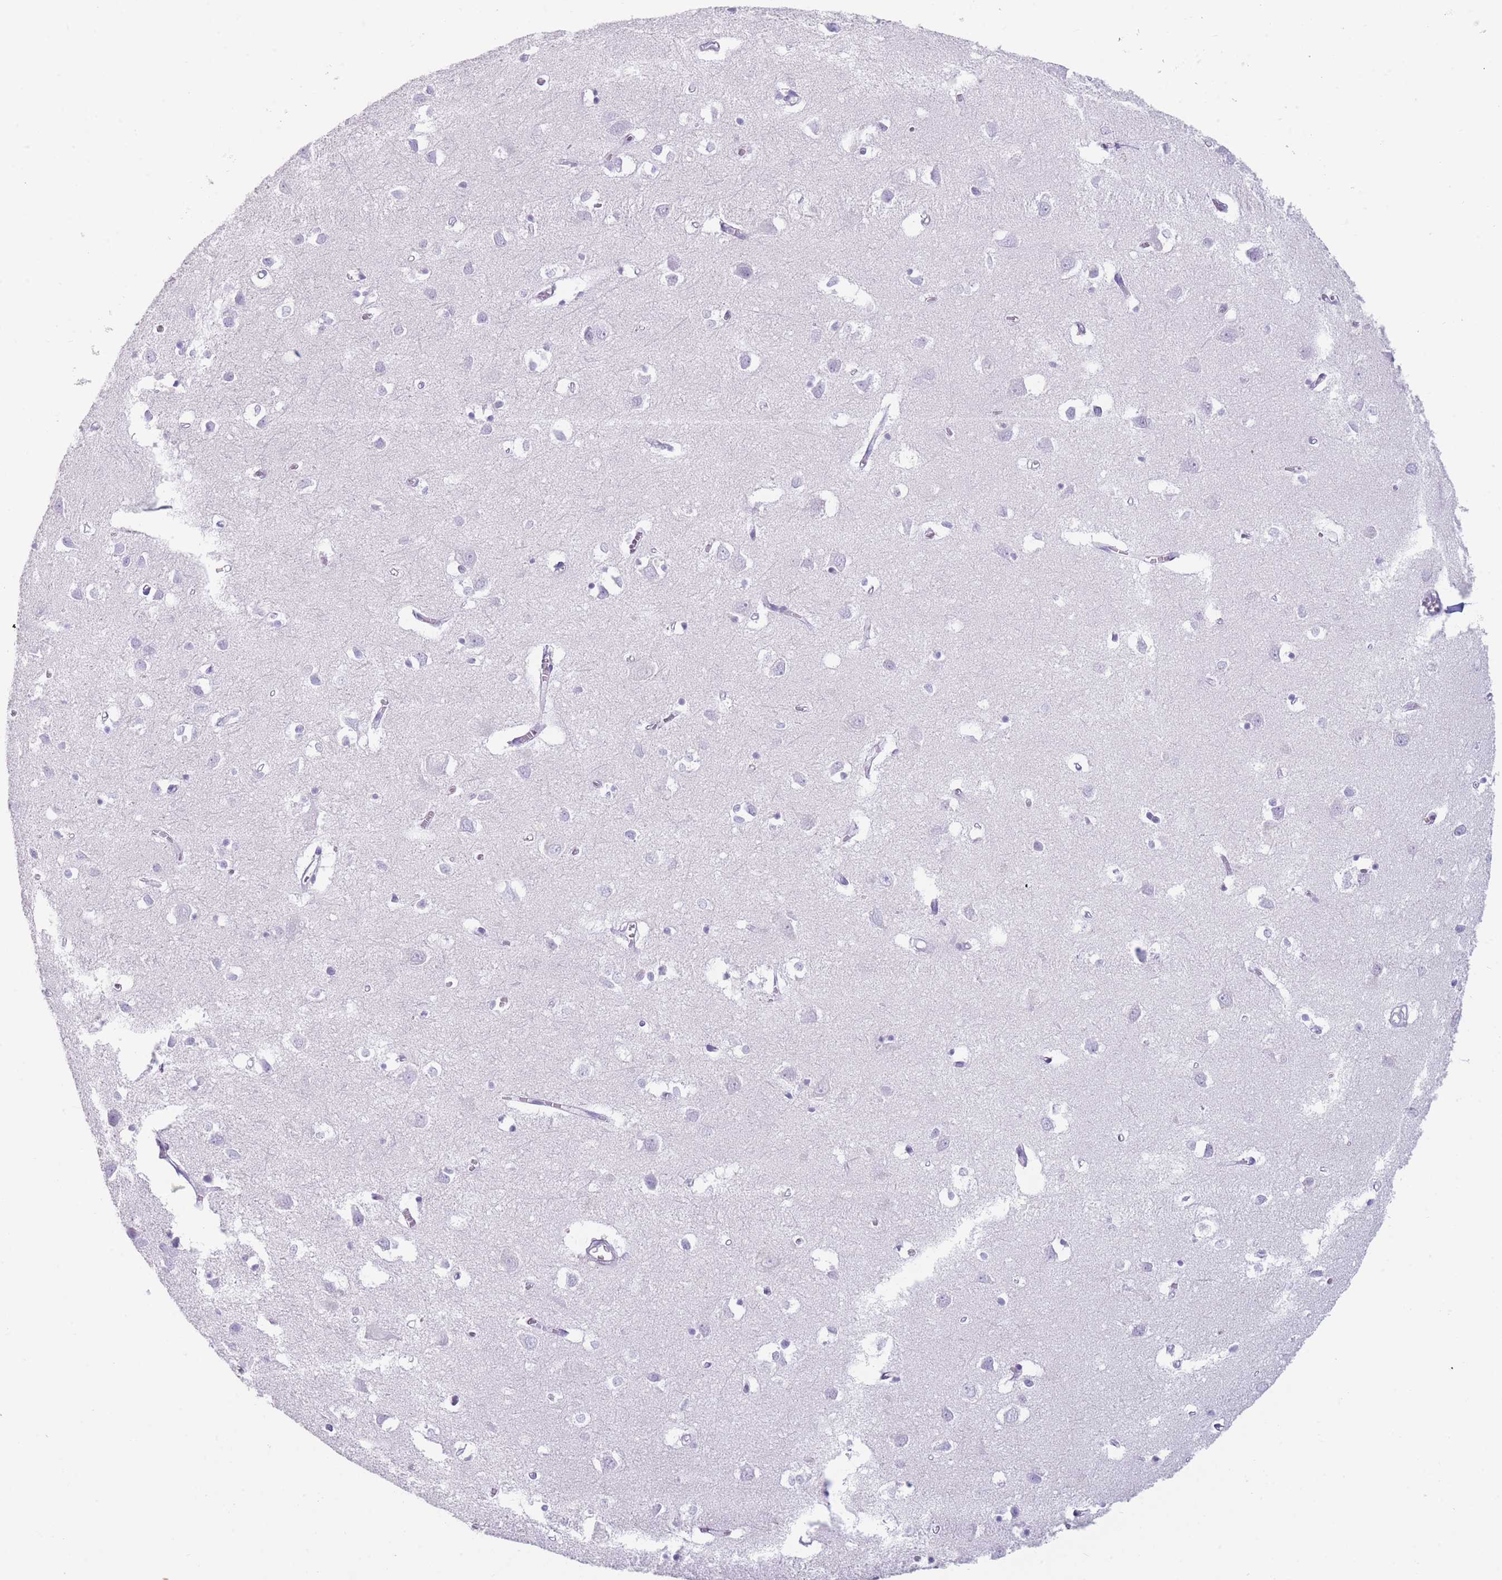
{"staining": {"intensity": "negative", "quantity": "none", "location": "none"}, "tissue": "cerebral cortex", "cell_type": "Endothelial cells", "image_type": "normal", "snomed": [{"axis": "morphology", "description": "Normal tissue, NOS"}, {"axis": "topography", "description": "Cerebral cortex"}], "caption": "High power microscopy image of an immunohistochemistry photomicrograph of benign cerebral cortex, revealing no significant staining in endothelial cells. (Brightfield microscopy of DAB immunohistochemistry (IHC) at high magnification).", "gene": "GPR12", "patient": {"sex": "female", "age": 64}}